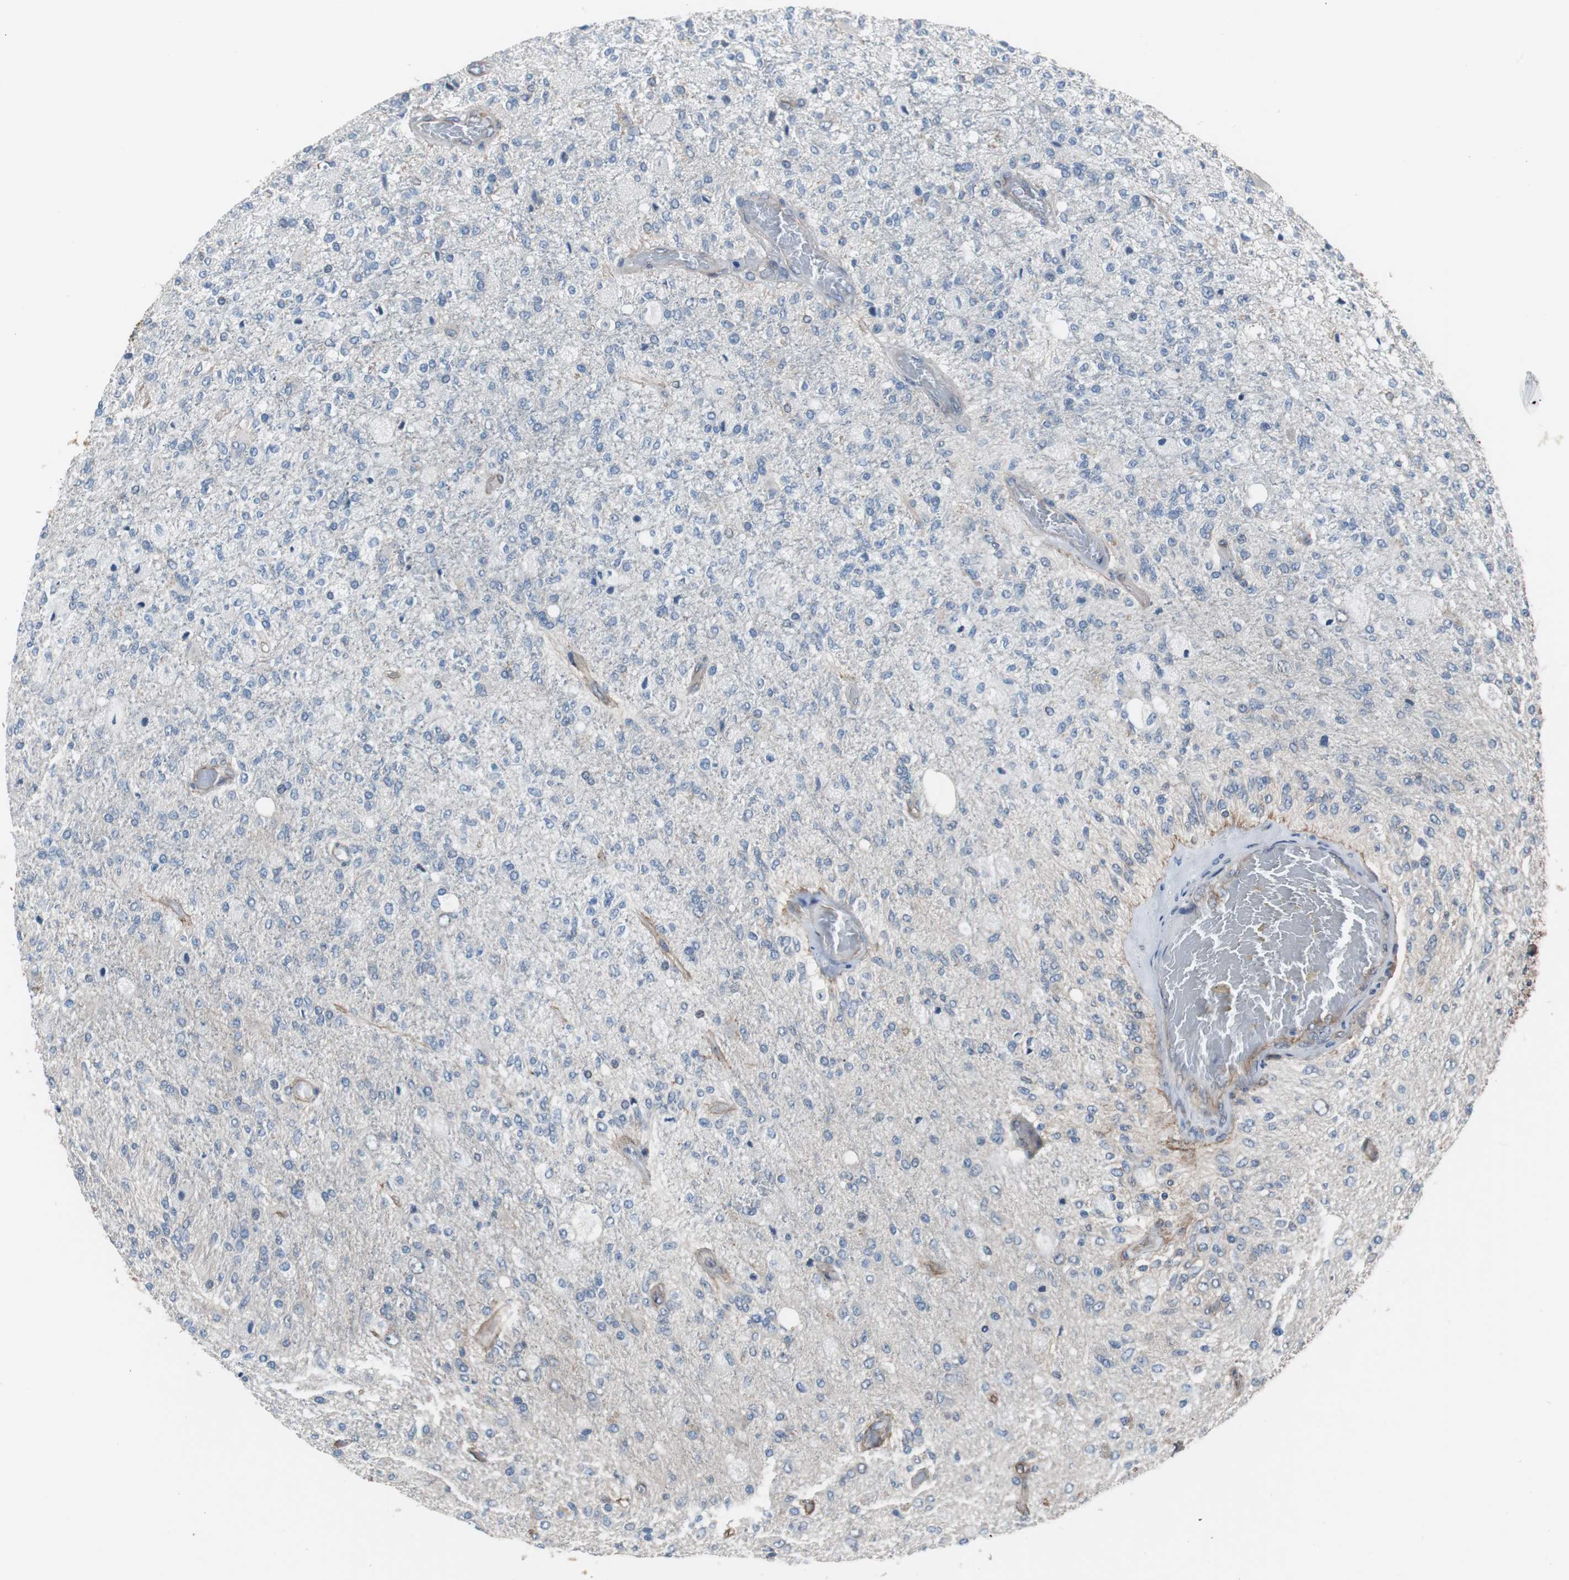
{"staining": {"intensity": "weak", "quantity": "25%-75%", "location": "cytoplasmic/membranous"}, "tissue": "glioma", "cell_type": "Tumor cells", "image_type": "cancer", "snomed": [{"axis": "morphology", "description": "Normal tissue, NOS"}, {"axis": "morphology", "description": "Glioma, malignant, High grade"}, {"axis": "topography", "description": "Cerebral cortex"}], "caption": "Glioma stained for a protein reveals weak cytoplasmic/membranous positivity in tumor cells. (DAB (3,3'-diaminobenzidine) IHC, brown staining for protein, blue staining for nuclei).", "gene": "KIF3B", "patient": {"sex": "male", "age": 77}}